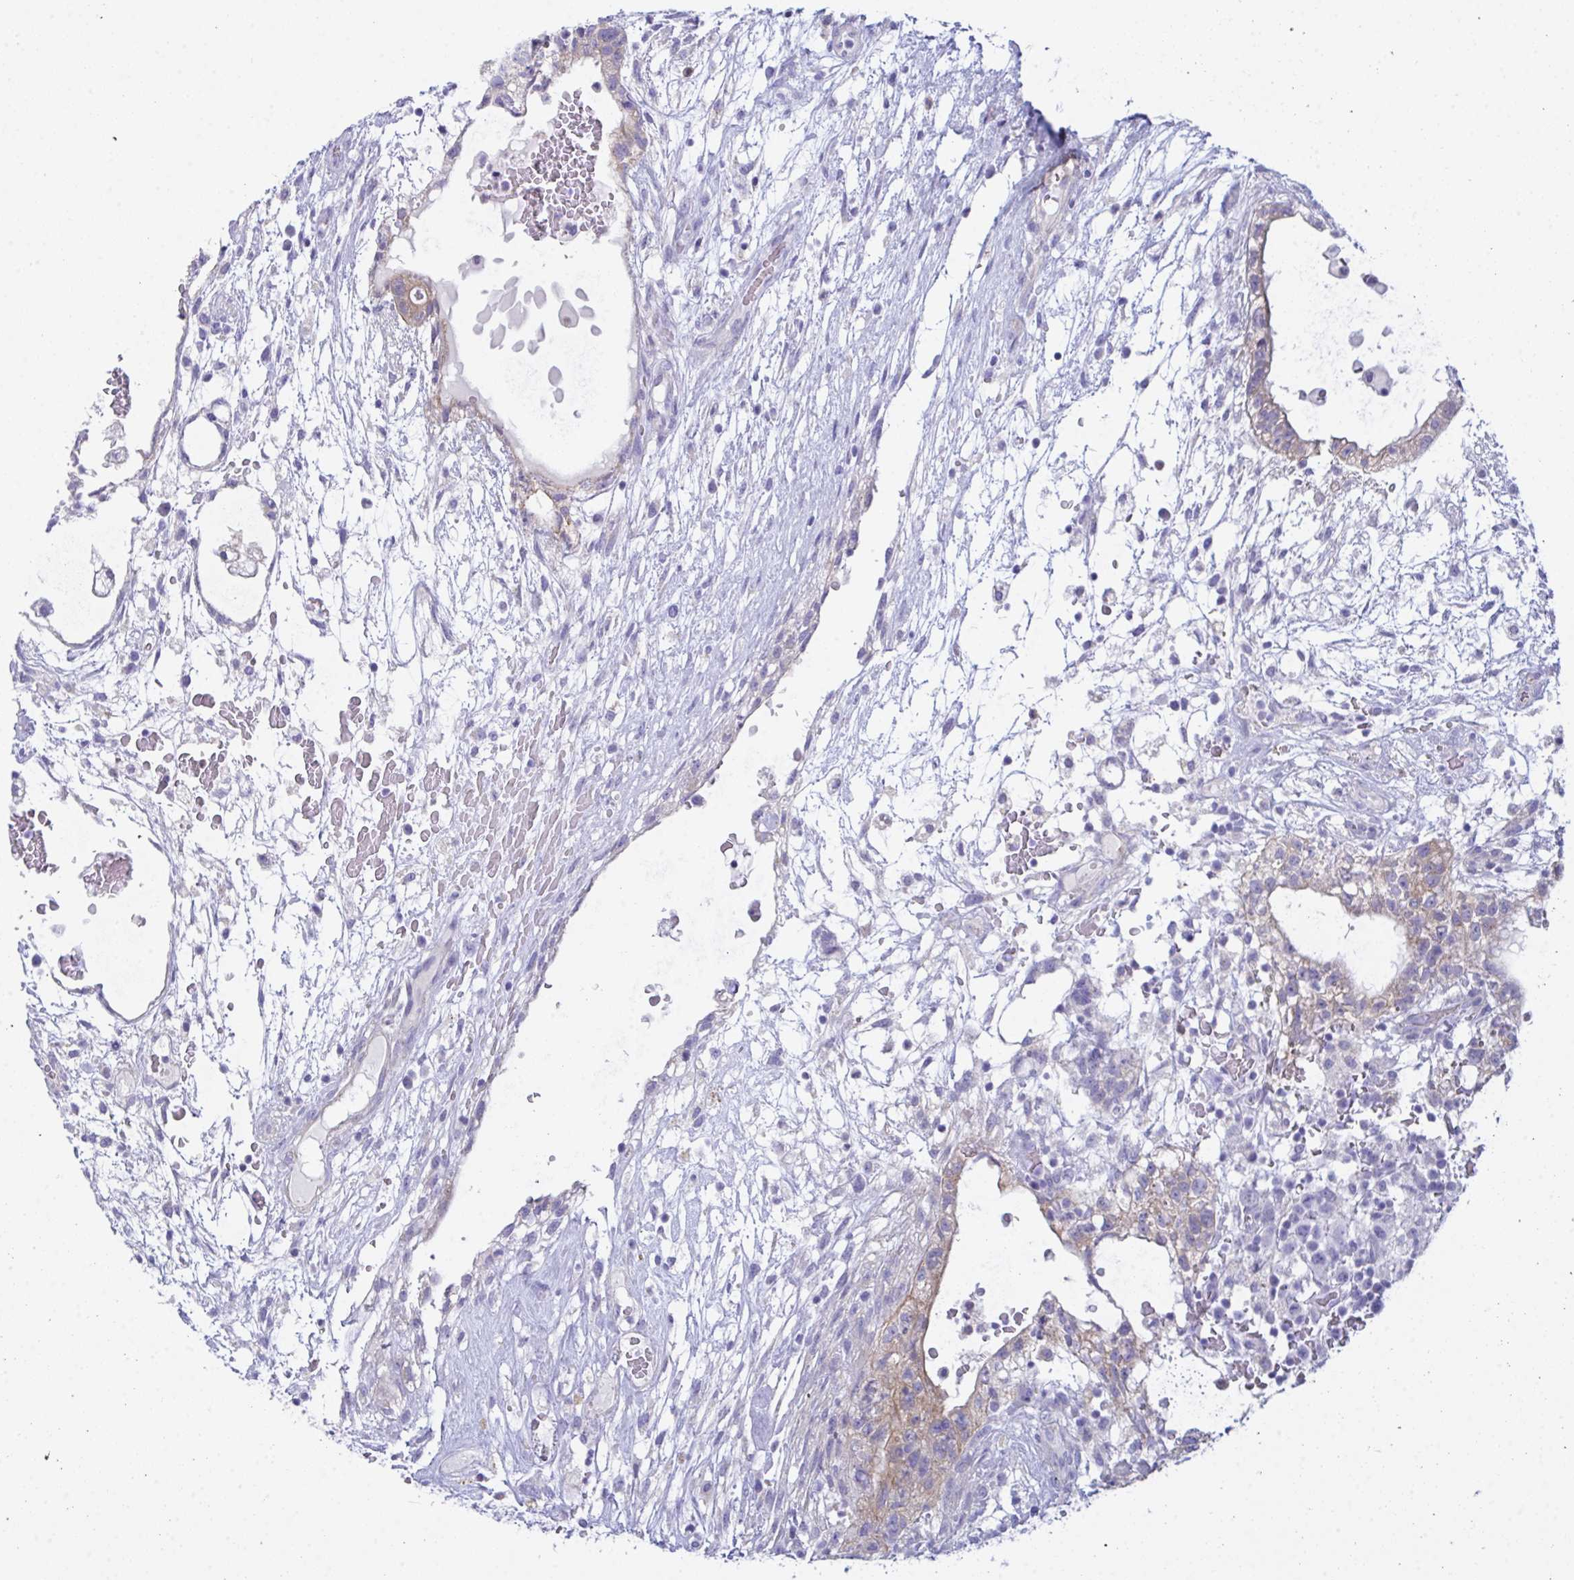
{"staining": {"intensity": "moderate", "quantity": "25%-75%", "location": "cytoplasmic/membranous"}, "tissue": "testis cancer", "cell_type": "Tumor cells", "image_type": "cancer", "snomed": [{"axis": "morphology", "description": "Carcinoma, Embryonal, NOS"}, {"axis": "topography", "description": "Testis"}], "caption": "Protein analysis of testis cancer tissue demonstrates moderate cytoplasmic/membranous expression in approximately 25%-75% of tumor cells.", "gene": "CEP170B", "patient": {"sex": "male", "age": 32}}